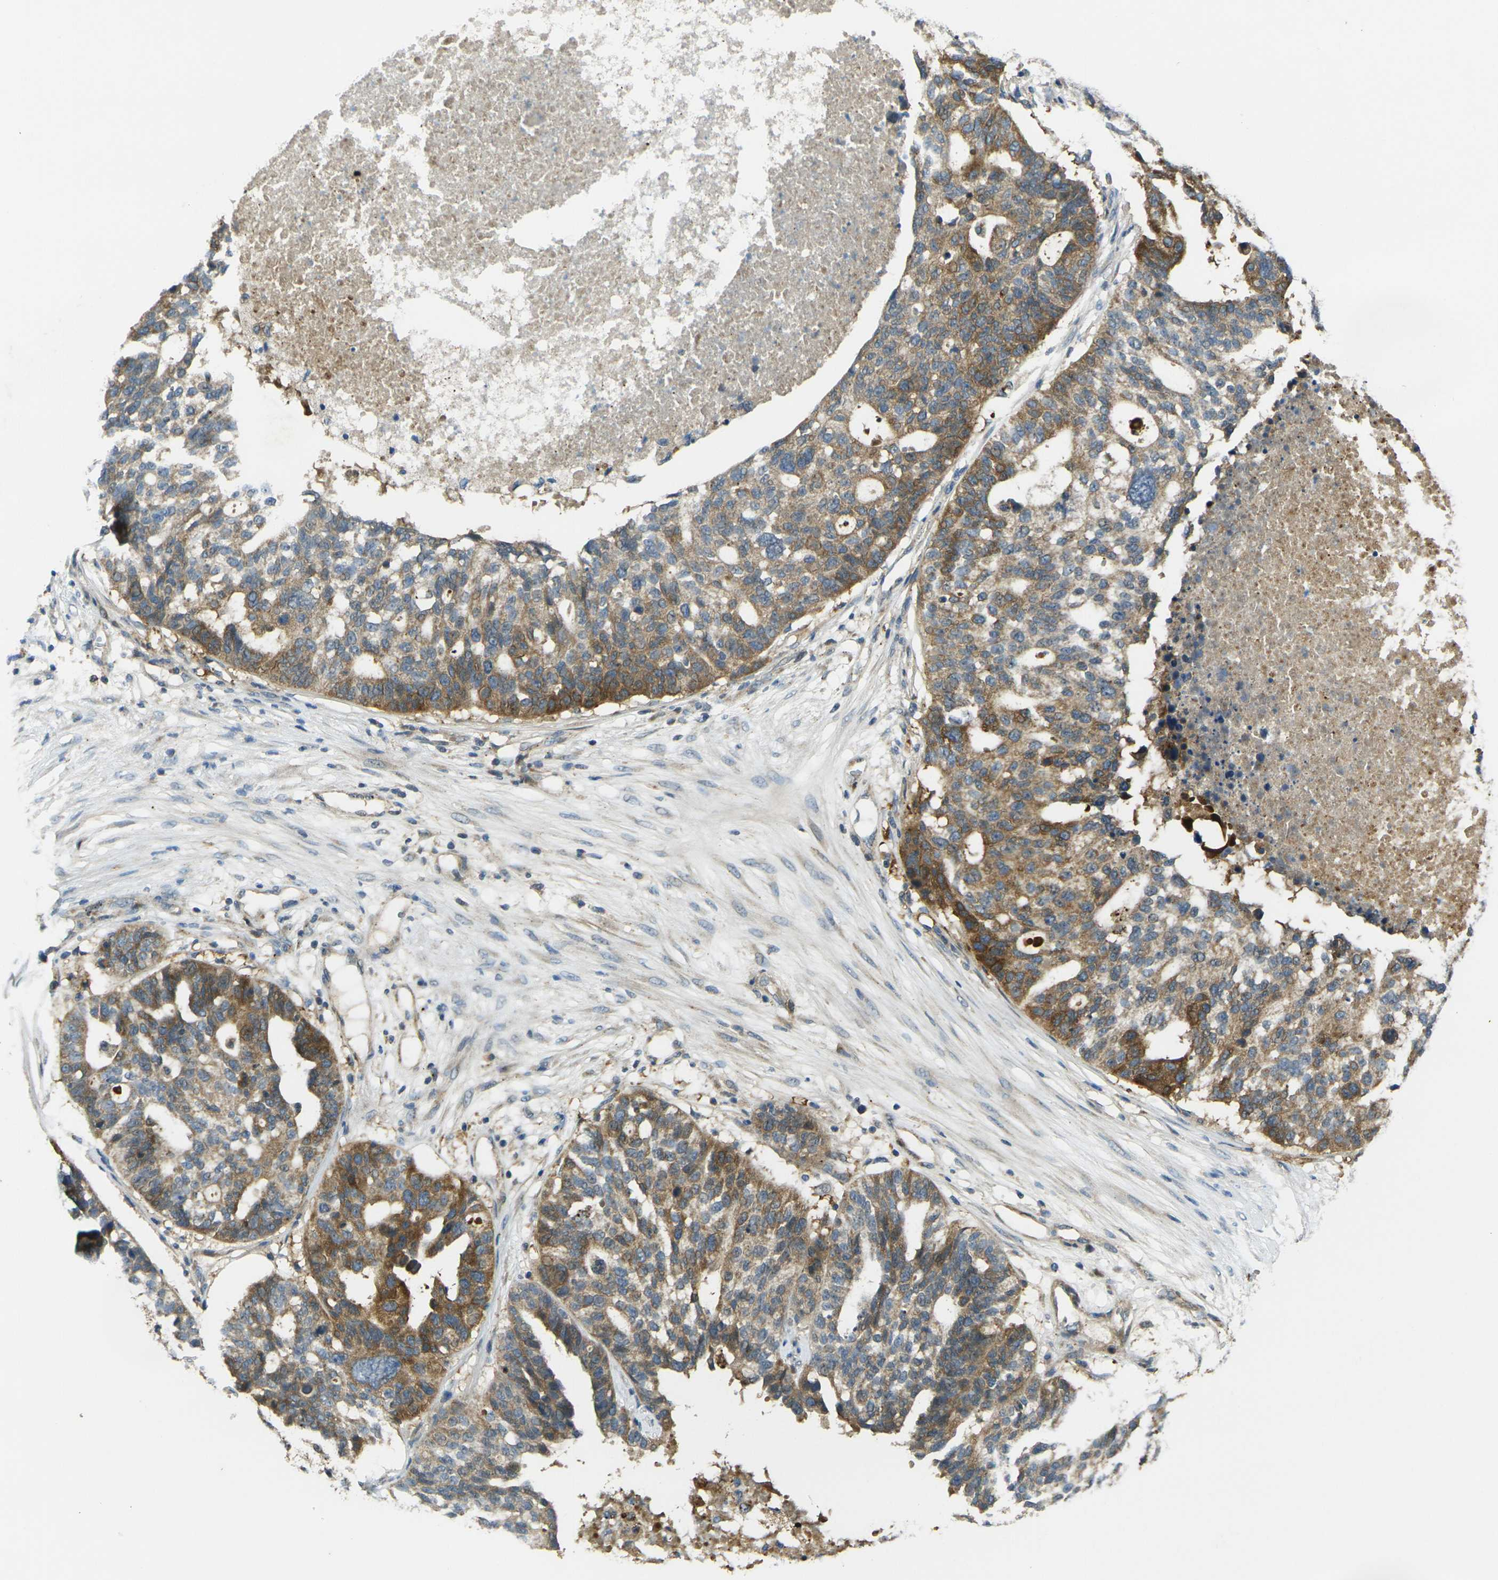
{"staining": {"intensity": "moderate", "quantity": ">75%", "location": "cytoplasmic/membranous"}, "tissue": "ovarian cancer", "cell_type": "Tumor cells", "image_type": "cancer", "snomed": [{"axis": "morphology", "description": "Cystadenocarcinoma, serous, NOS"}, {"axis": "topography", "description": "Ovary"}], "caption": "Approximately >75% of tumor cells in human serous cystadenocarcinoma (ovarian) show moderate cytoplasmic/membranous protein positivity as visualized by brown immunohistochemical staining.", "gene": "GNA12", "patient": {"sex": "female", "age": 59}}